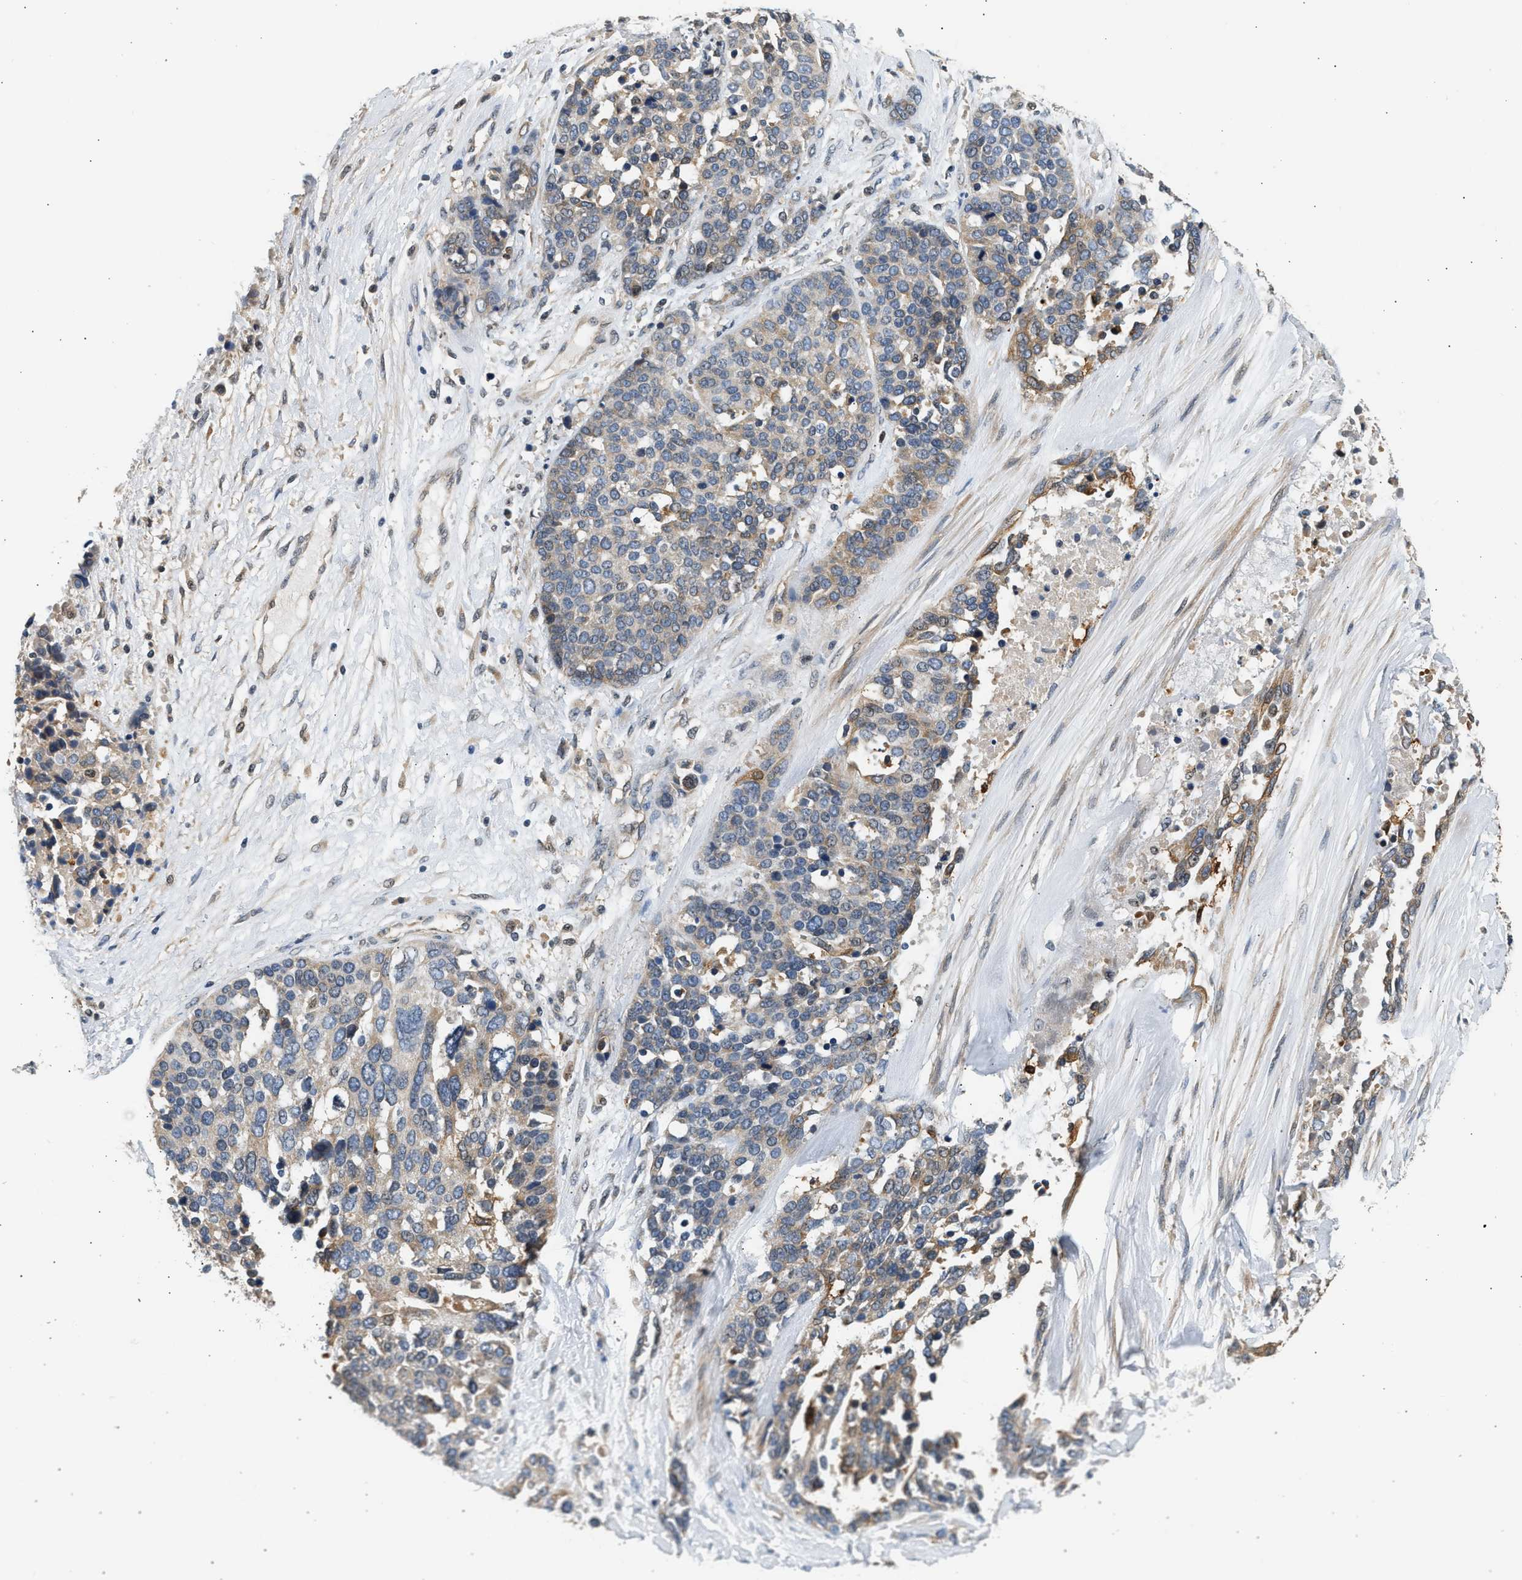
{"staining": {"intensity": "weak", "quantity": "<25%", "location": "cytoplasmic/membranous"}, "tissue": "ovarian cancer", "cell_type": "Tumor cells", "image_type": "cancer", "snomed": [{"axis": "morphology", "description": "Cystadenocarcinoma, serous, NOS"}, {"axis": "topography", "description": "Ovary"}], "caption": "The immunohistochemistry micrograph has no significant expression in tumor cells of ovarian cancer (serous cystadenocarcinoma) tissue.", "gene": "WDR31", "patient": {"sex": "female", "age": 44}}